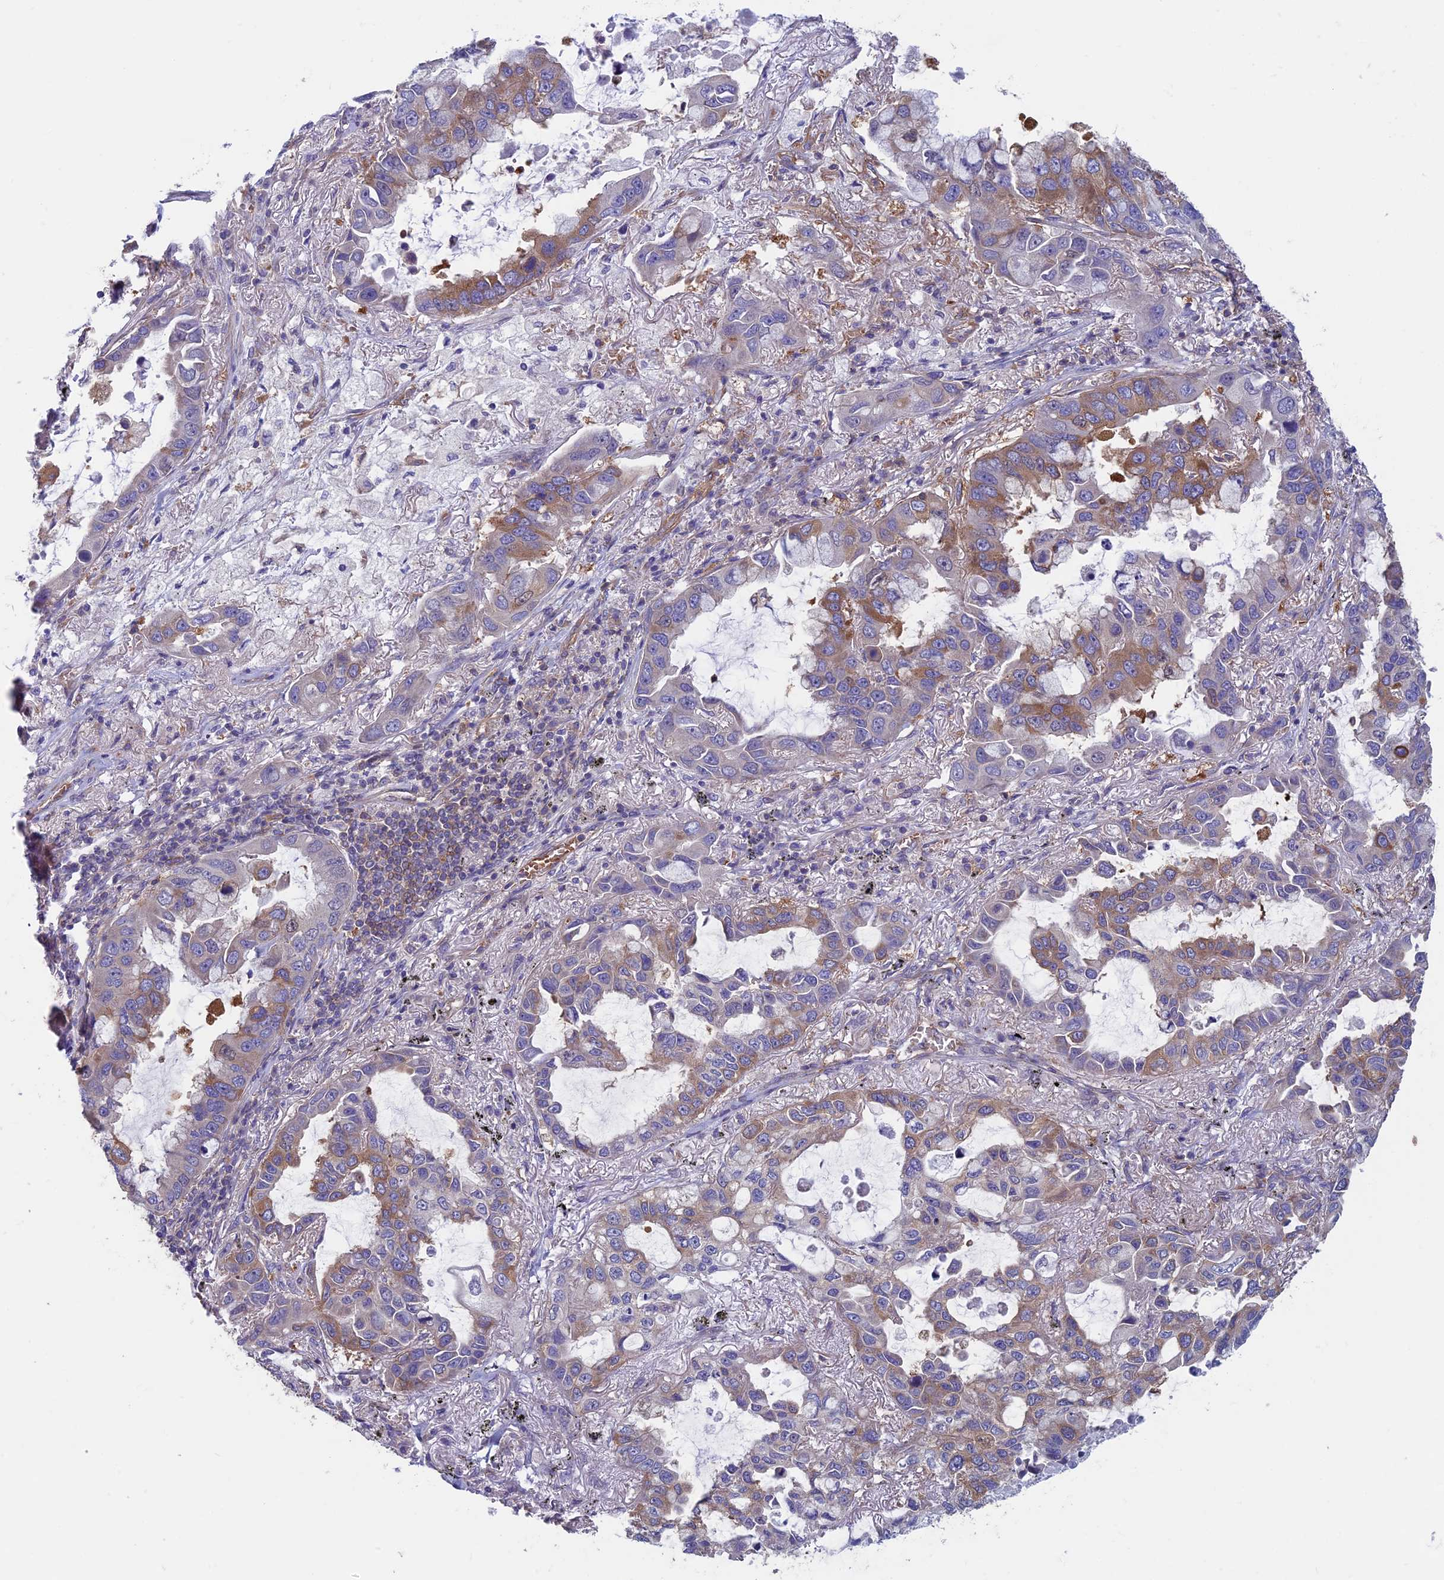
{"staining": {"intensity": "moderate", "quantity": "25%-75%", "location": "cytoplasmic/membranous"}, "tissue": "lung cancer", "cell_type": "Tumor cells", "image_type": "cancer", "snomed": [{"axis": "morphology", "description": "Adenocarcinoma, NOS"}, {"axis": "topography", "description": "Lung"}], "caption": "Brown immunohistochemical staining in lung cancer (adenocarcinoma) exhibits moderate cytoplasmic/membranous staining in about 25%-75% of tumor cells.", "gene": "DNM1L", "patient": {"sex": "male", "age": 64}}